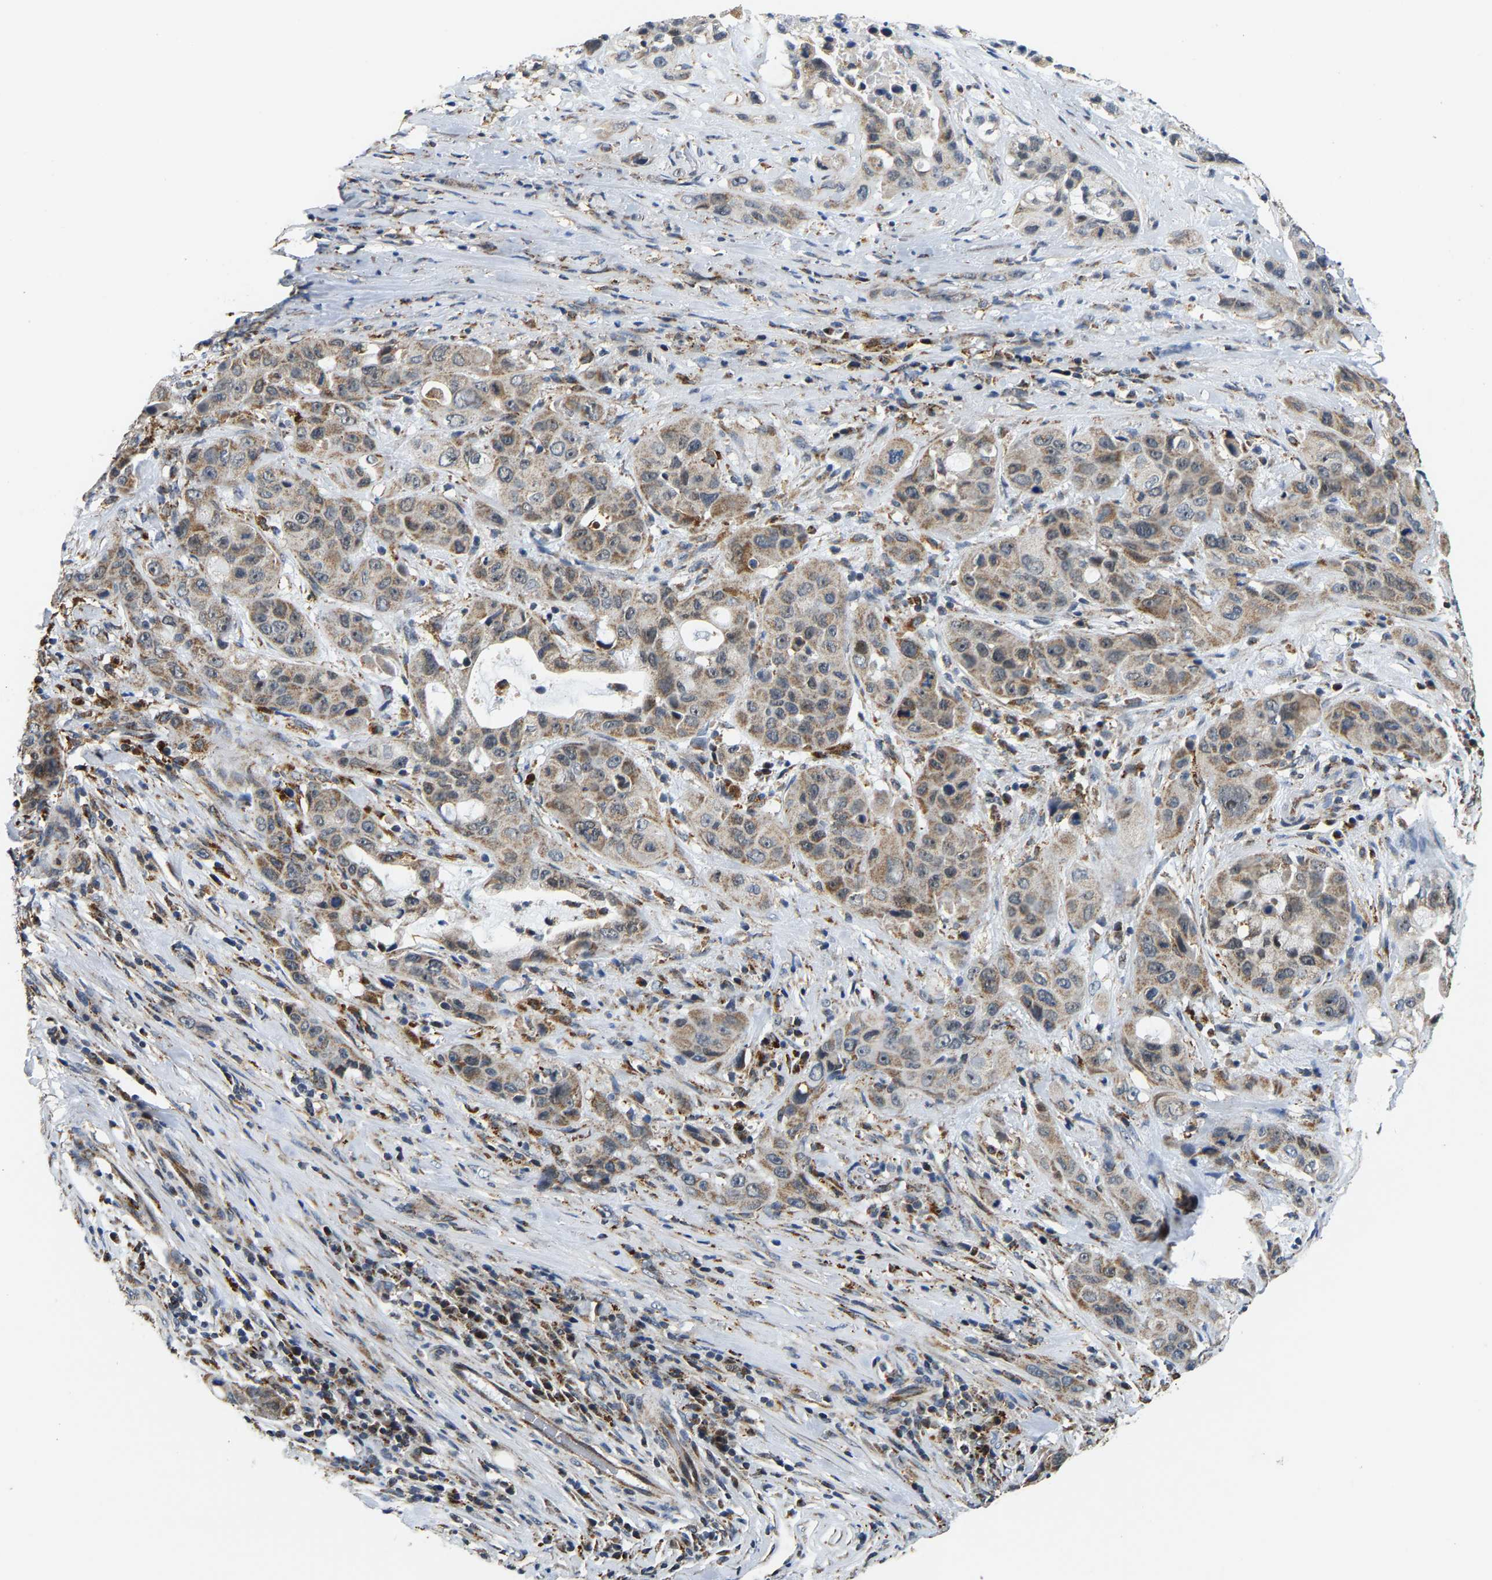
{"staining": {"intensity": "weak", "quantity": ">75%", "location": "cytoplasmic/membranous"}, "tissue": "pancreatic cancer", "cell_type": "Tumor cells", "image_type": "cancer", "snomed": [{"axis": "morphology", "description": "Adenocarcinoma, NOS"}, {"axis": "topography", "description": "Pancreas"}], "caption": "The photomicrograph displays a brown stain indicating the presence of a protein in the cytoplasmic/membranous of tumor cells in pancreatic cancer (adenocarcinoma). (DAB (3,3'-diaminobenzidine) IHC with brightfield microscopy, high magnification).", "gene": "GIMAP7", "patient": {"sex": "male", "age": 53}}